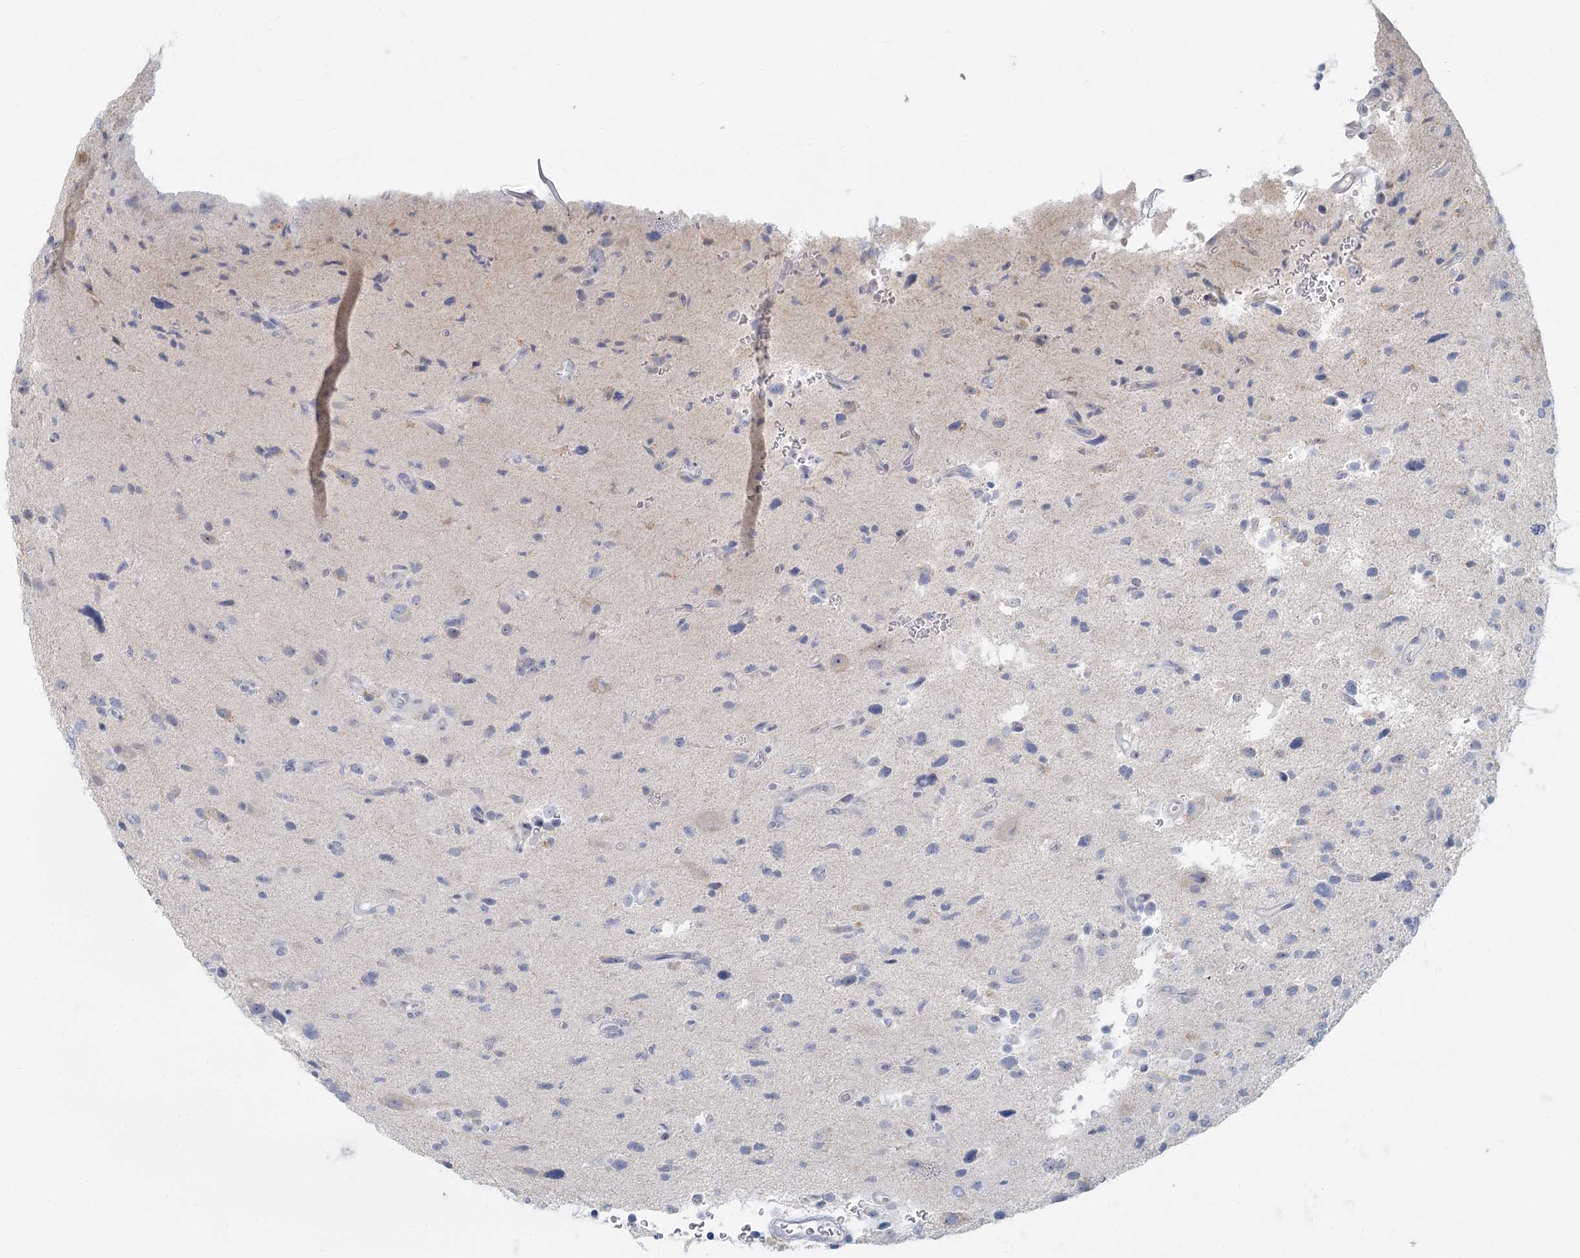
{"staining": {"intensity": "negative", "quantity": "none", "location": "none"}, "tissue": "glioma", "cell_type": "Tumor cells", "image_type": "cancer", "snomed": [{"axis": "morphology", "description": "Glioma, malignant, High grade"}, {"axis": "topography", "description": "Brain"}], "caption": "This histopathology image is of glioma stained with IHC to label a protein in brown with the nuclei are counter-stained blue. There is no staining in tumor cells.", "gene": "FAM110C", "patient": {"sex": "male", "age": 33}}